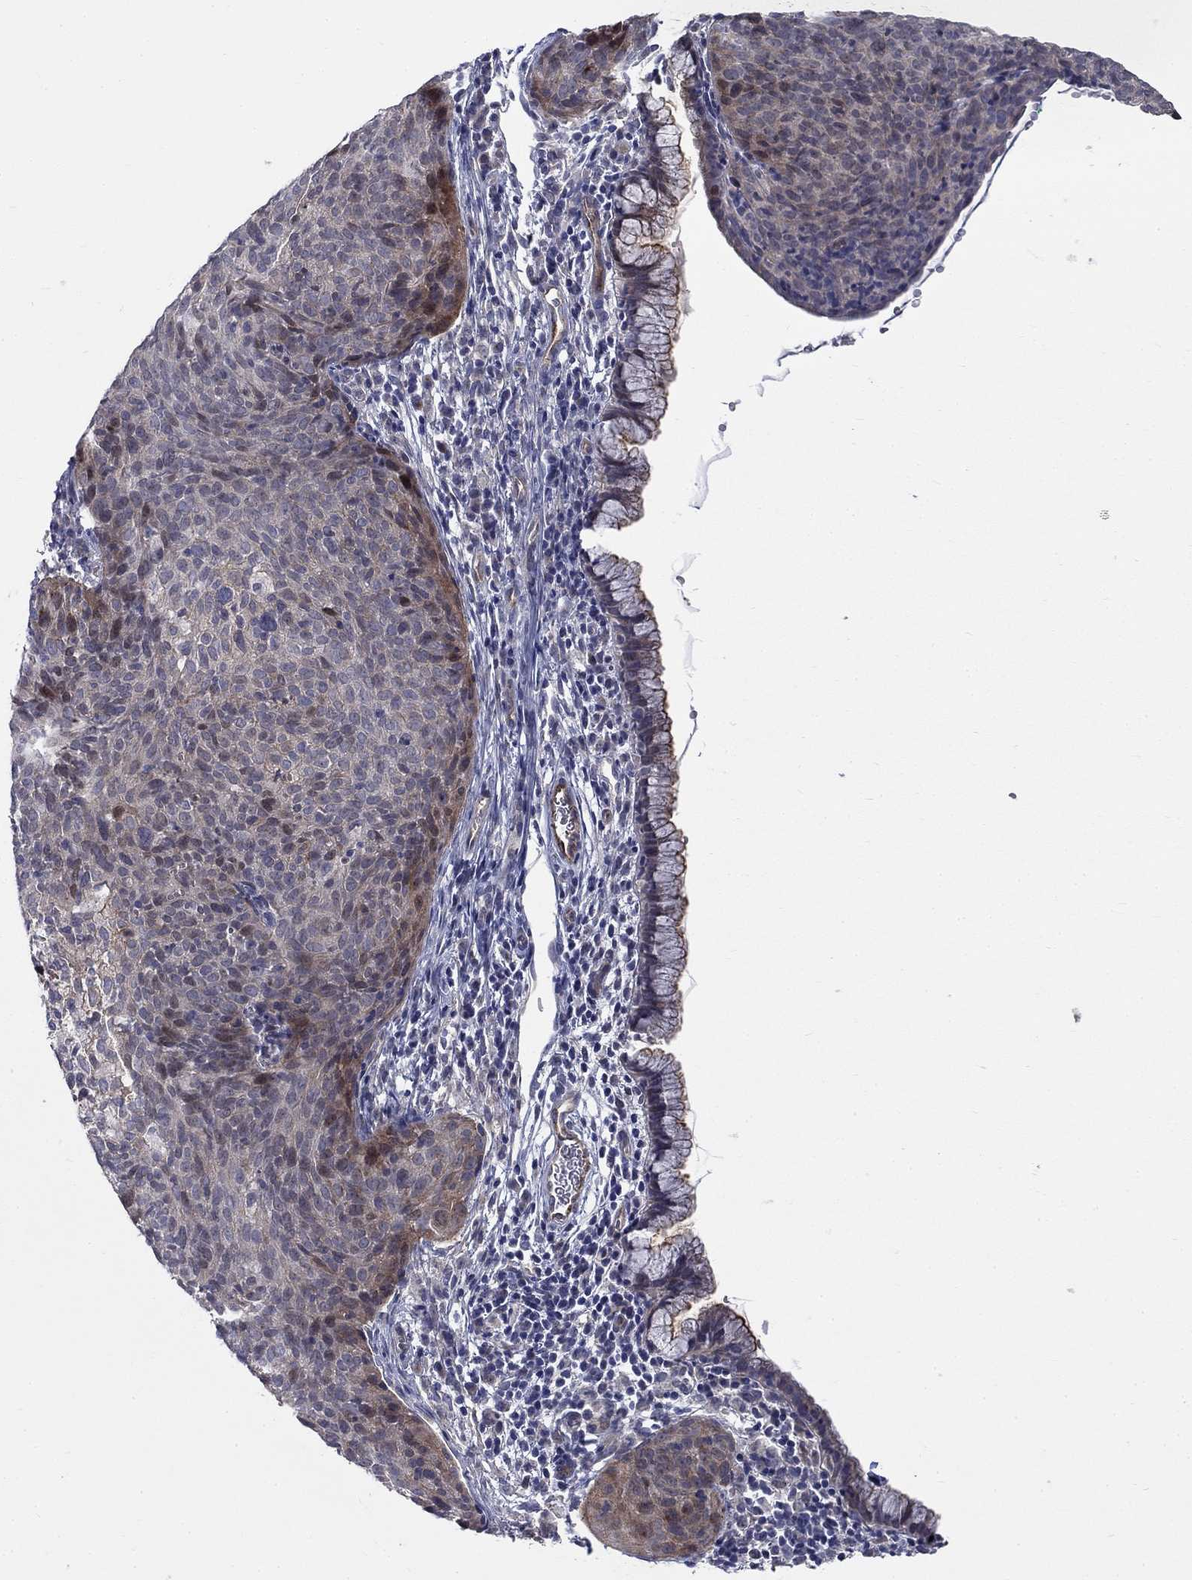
{"staining": {"intensity": "moderate", "quantity": "<25%", "location": "cytoplasmic/membranous"}, "tissue": "cervical cancer", "cell_type": "Tumor cells", "image_type": "cancer", "snomed": [{"axis": "morphology", "description": "Squamous cell carcinoma, NOS"}, {"axis": "topography", "description": "Cervix"}], "caption": "Immunohistochemistry (IHC) of cervical cancer (squamous cell carcinoma) displays low levels of moderate cytoplasmic/membranous expression in approximately <25% of tumor cells.", "gene": "SLC1A1", "patient": {"sex": "female", "age": 39}}